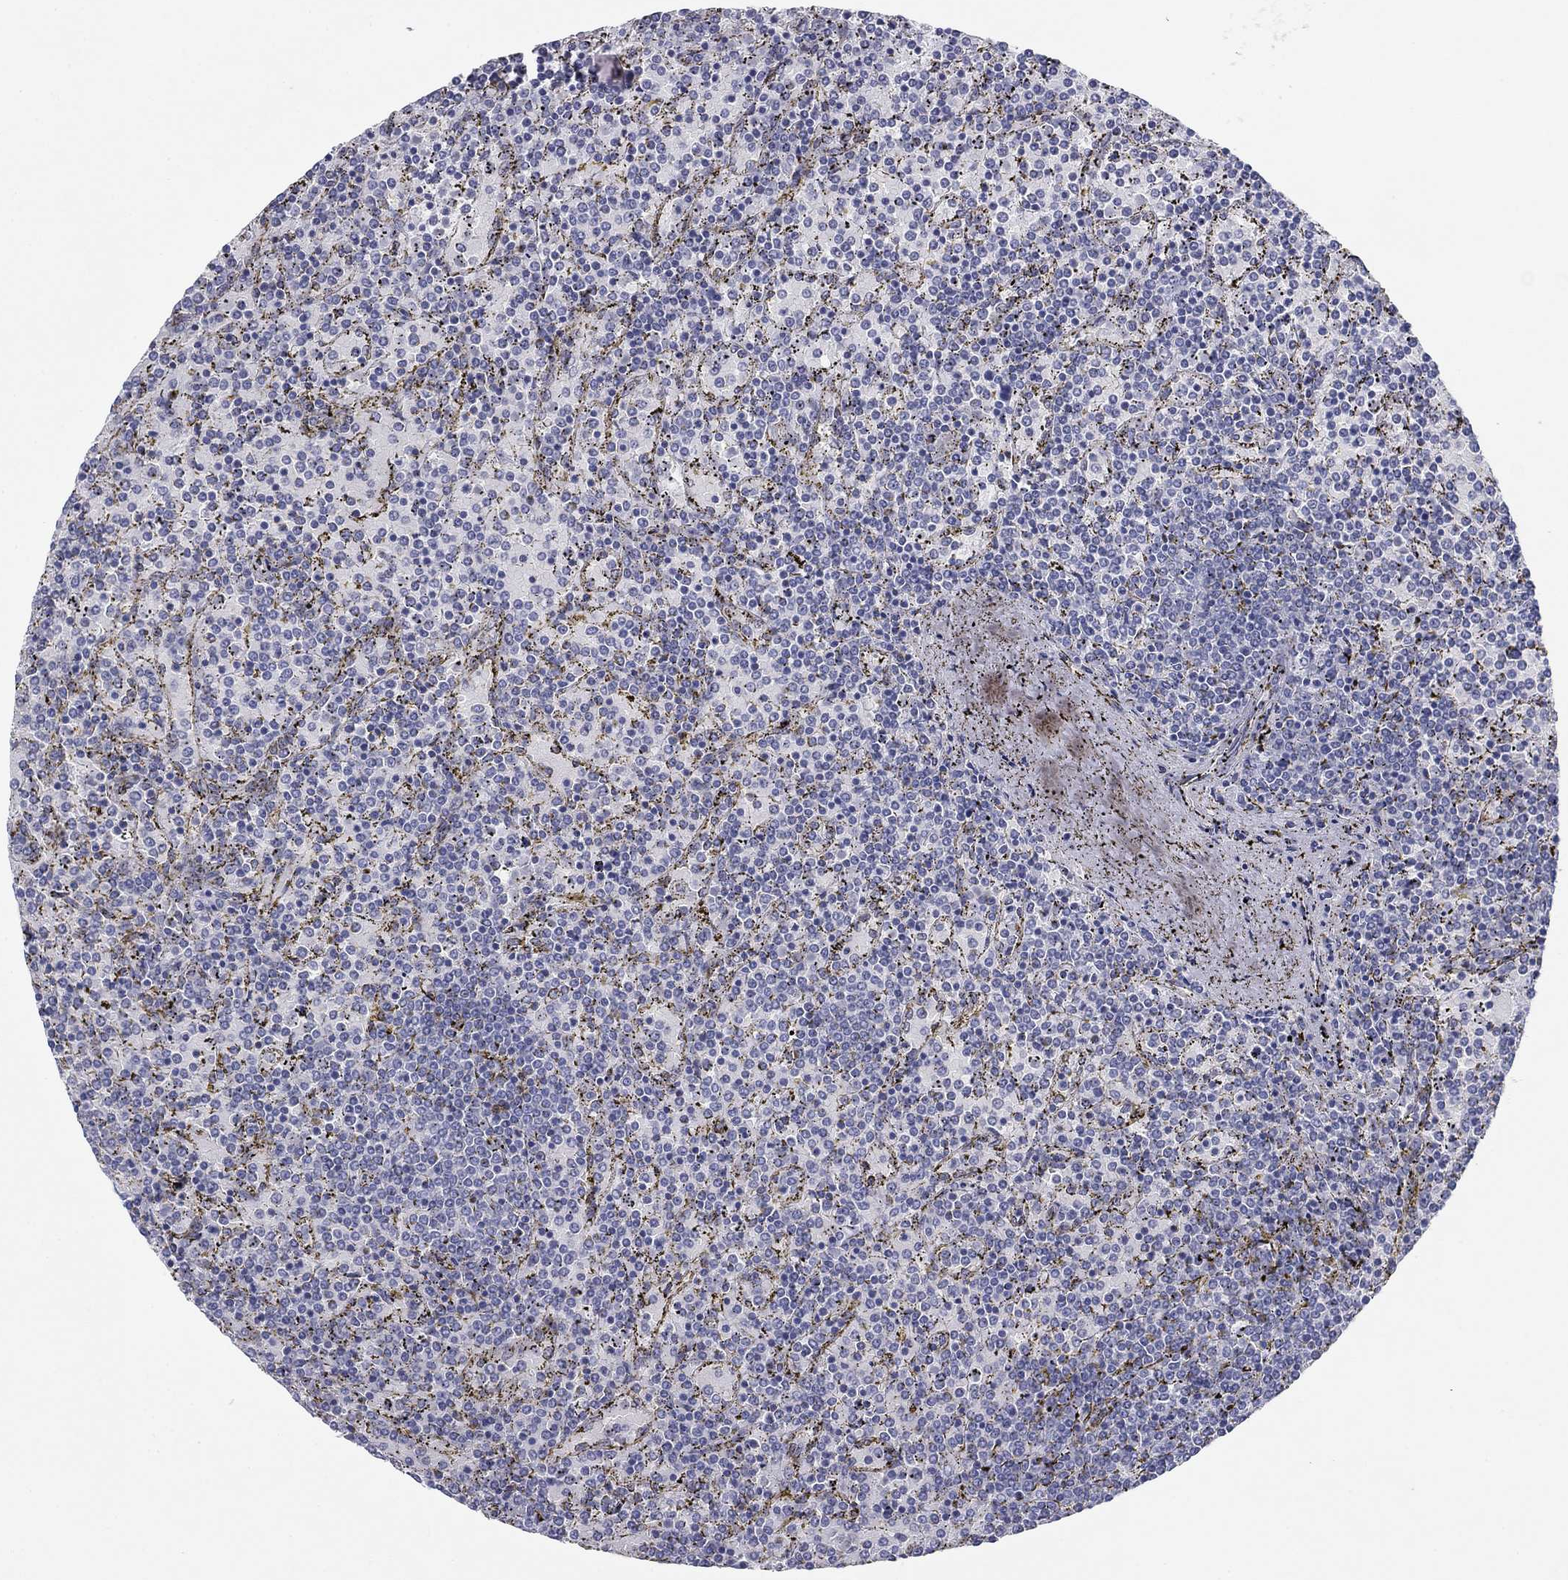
{"staining": {"intensity": "negative", "quantity": "none", "location": "none"}, "tissue": "lymphoma", "cell_type": "Tumor cells", "image_type": "cancer", "snomed": [{"axis": "morphology", "description": "Malignant lymphoma, non-Hodgkin's type, Low grade"}, {"axis": "topography", "description": "Spleen"}], "caption": "Tumor cells are negative for brown protein staining in lymphoma.", "gene": "PLS1", "patient": {"sex": "female", "age": 77}}